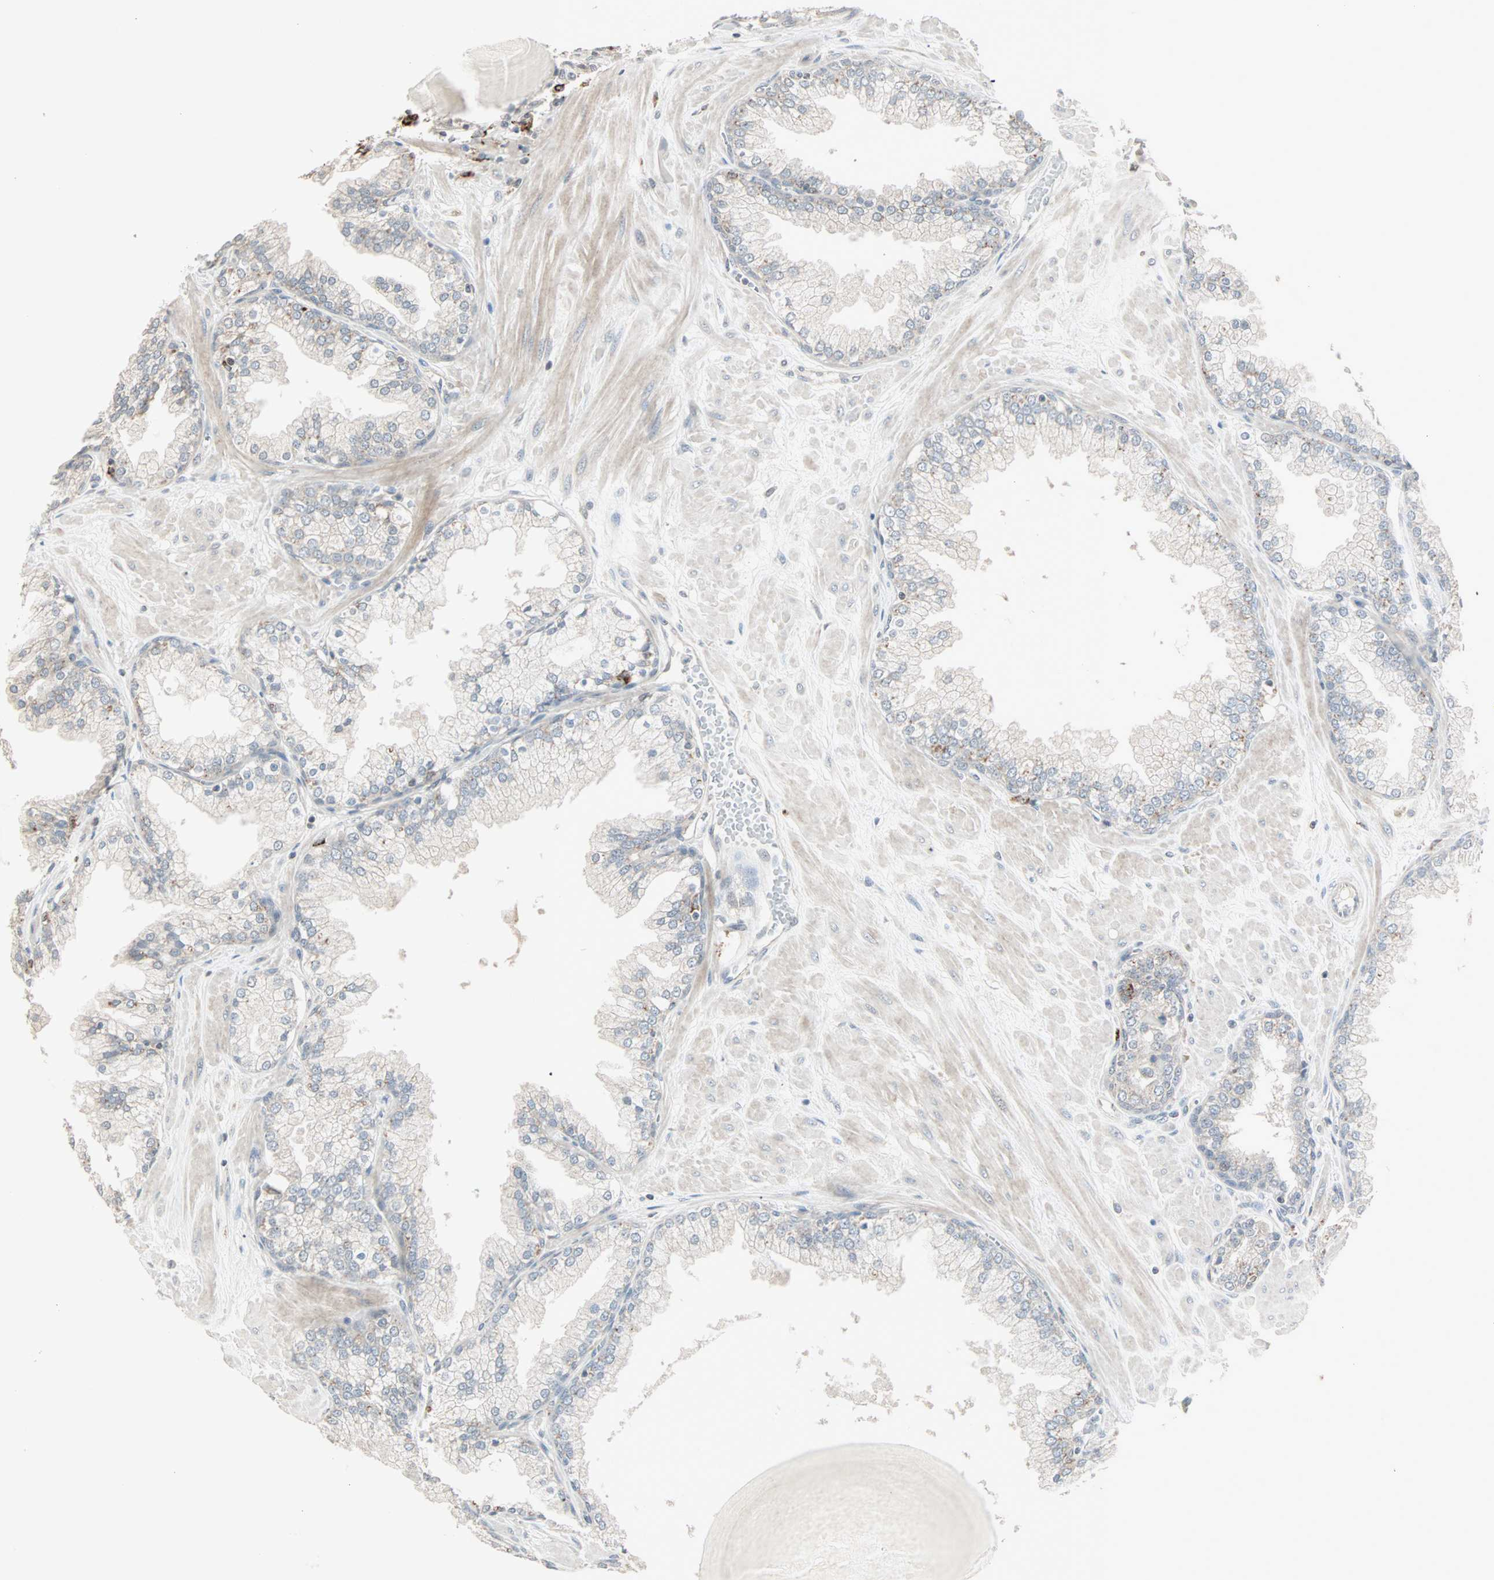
{"staining": {"intensity": "weak", "quantity": "25%-75%", "location": "cytoplasmic/membranous"}, "tissue": "prostate", "cell_type": "Glandular cells", "image_type": "normal", "snomed": [{"axis": "morphology", "description": "Normal tissue, NOS"}, {"axis": "topography", "description": "Prostate"}], "caption": "High-power microscopy captured an immunohistochemistry image of unremarkable prostate, revealing weak cytoplasmic/membranous expression in about 25%-75% of glandular cells. The staining was performed using DAB, with brown indicating positive protein expression. Nuclei are stained blue with hematoxylin.", "gene": "KDM4A", "patient": {"sex": "male", "age": 51}}